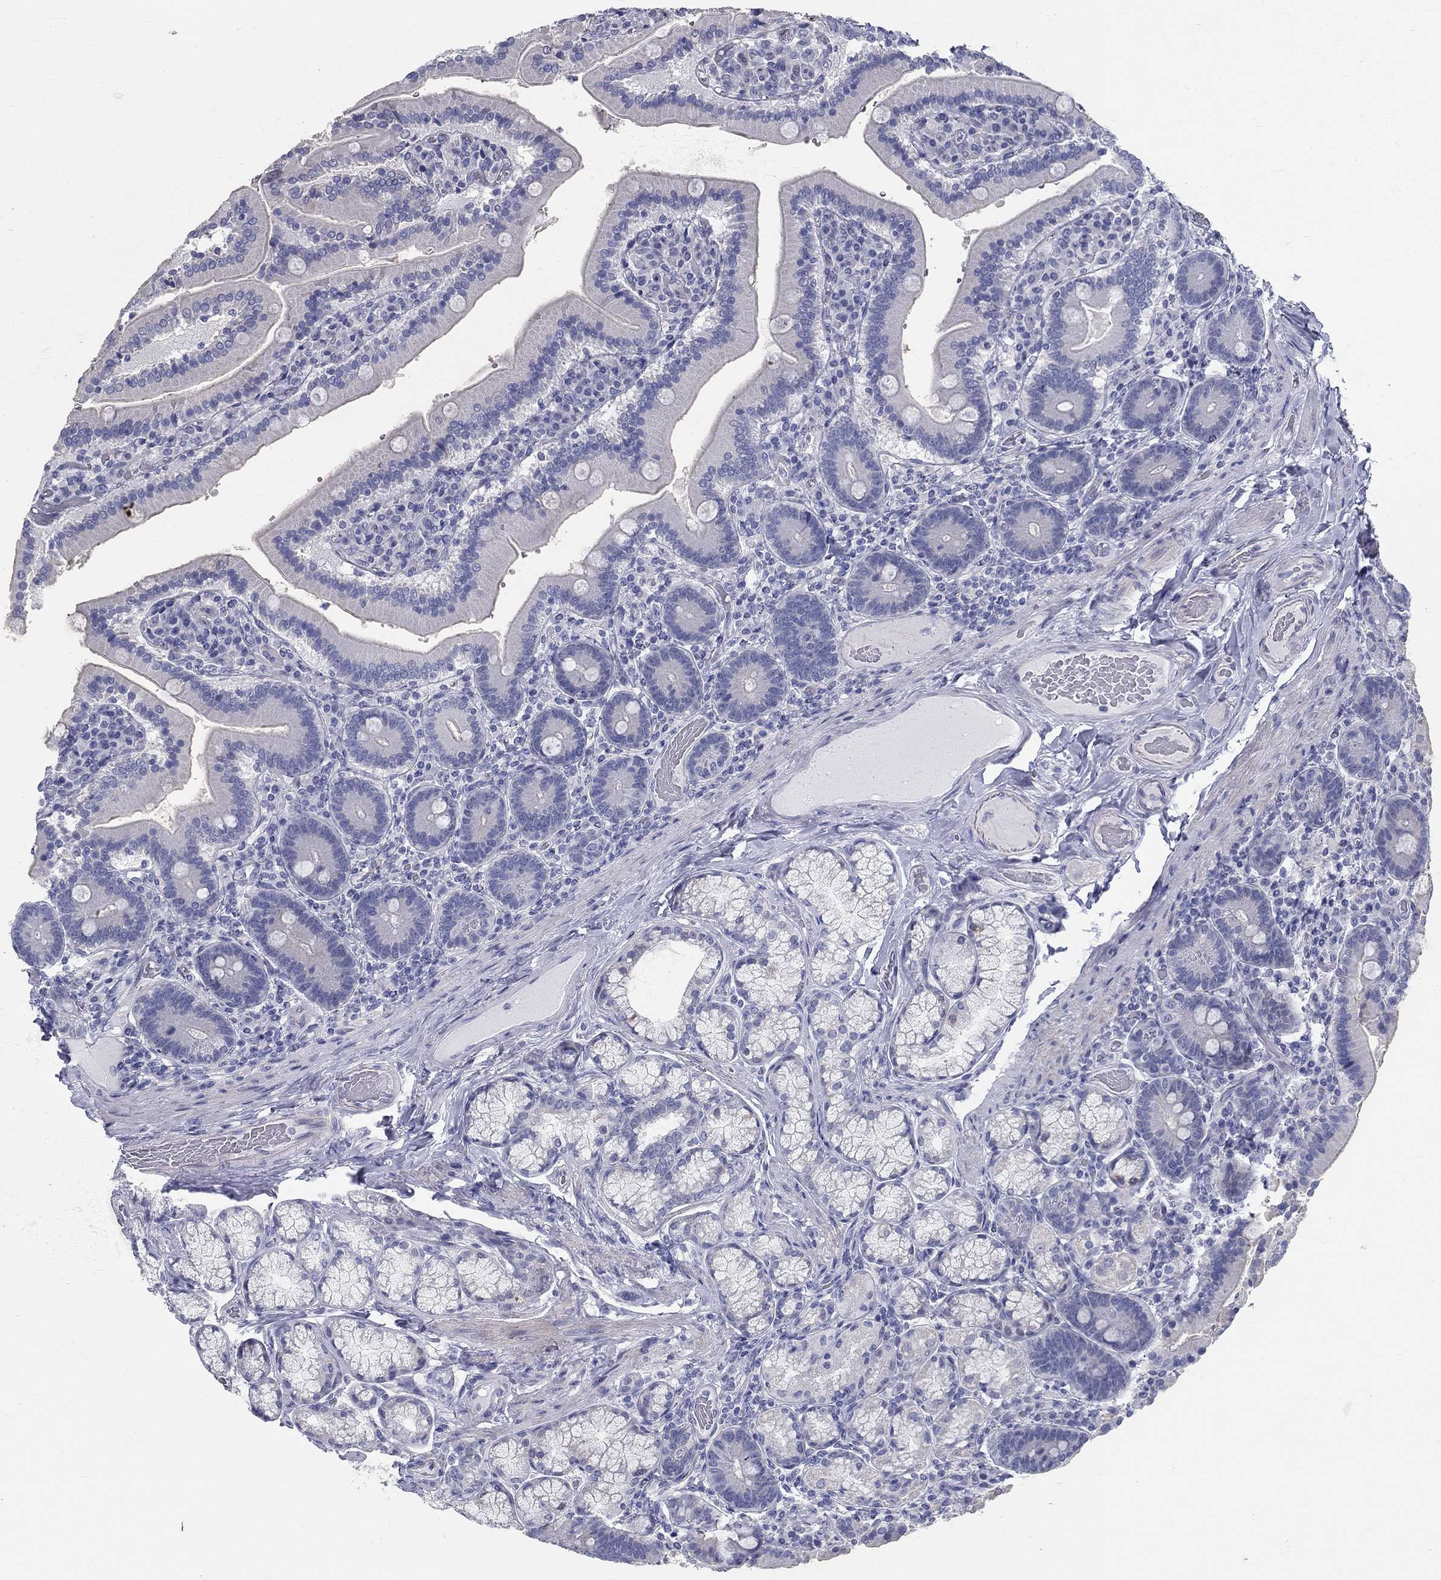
{"staining": {"intensity": "negative", "quantity": "none", "location": "none"}, "tissue": "duodenum", "cell_type": "Glandular cells", "image_type": "normal", "snomed": [{"axis": "morphology", "description": "Normal tissue, NOS"}, {"axis": "topography", "description": "Duodenum"}], "caption": "Protein analysis of unremarkable duodenum shows no significant positivity in glandular cells. Brightfield microscopy of immunohistochemistry stained with DAB (brown) and hematoxylin (blue), captured at high magnification.", "gene": "TGM4", "patient": {"sex": "female", "age": 62}}